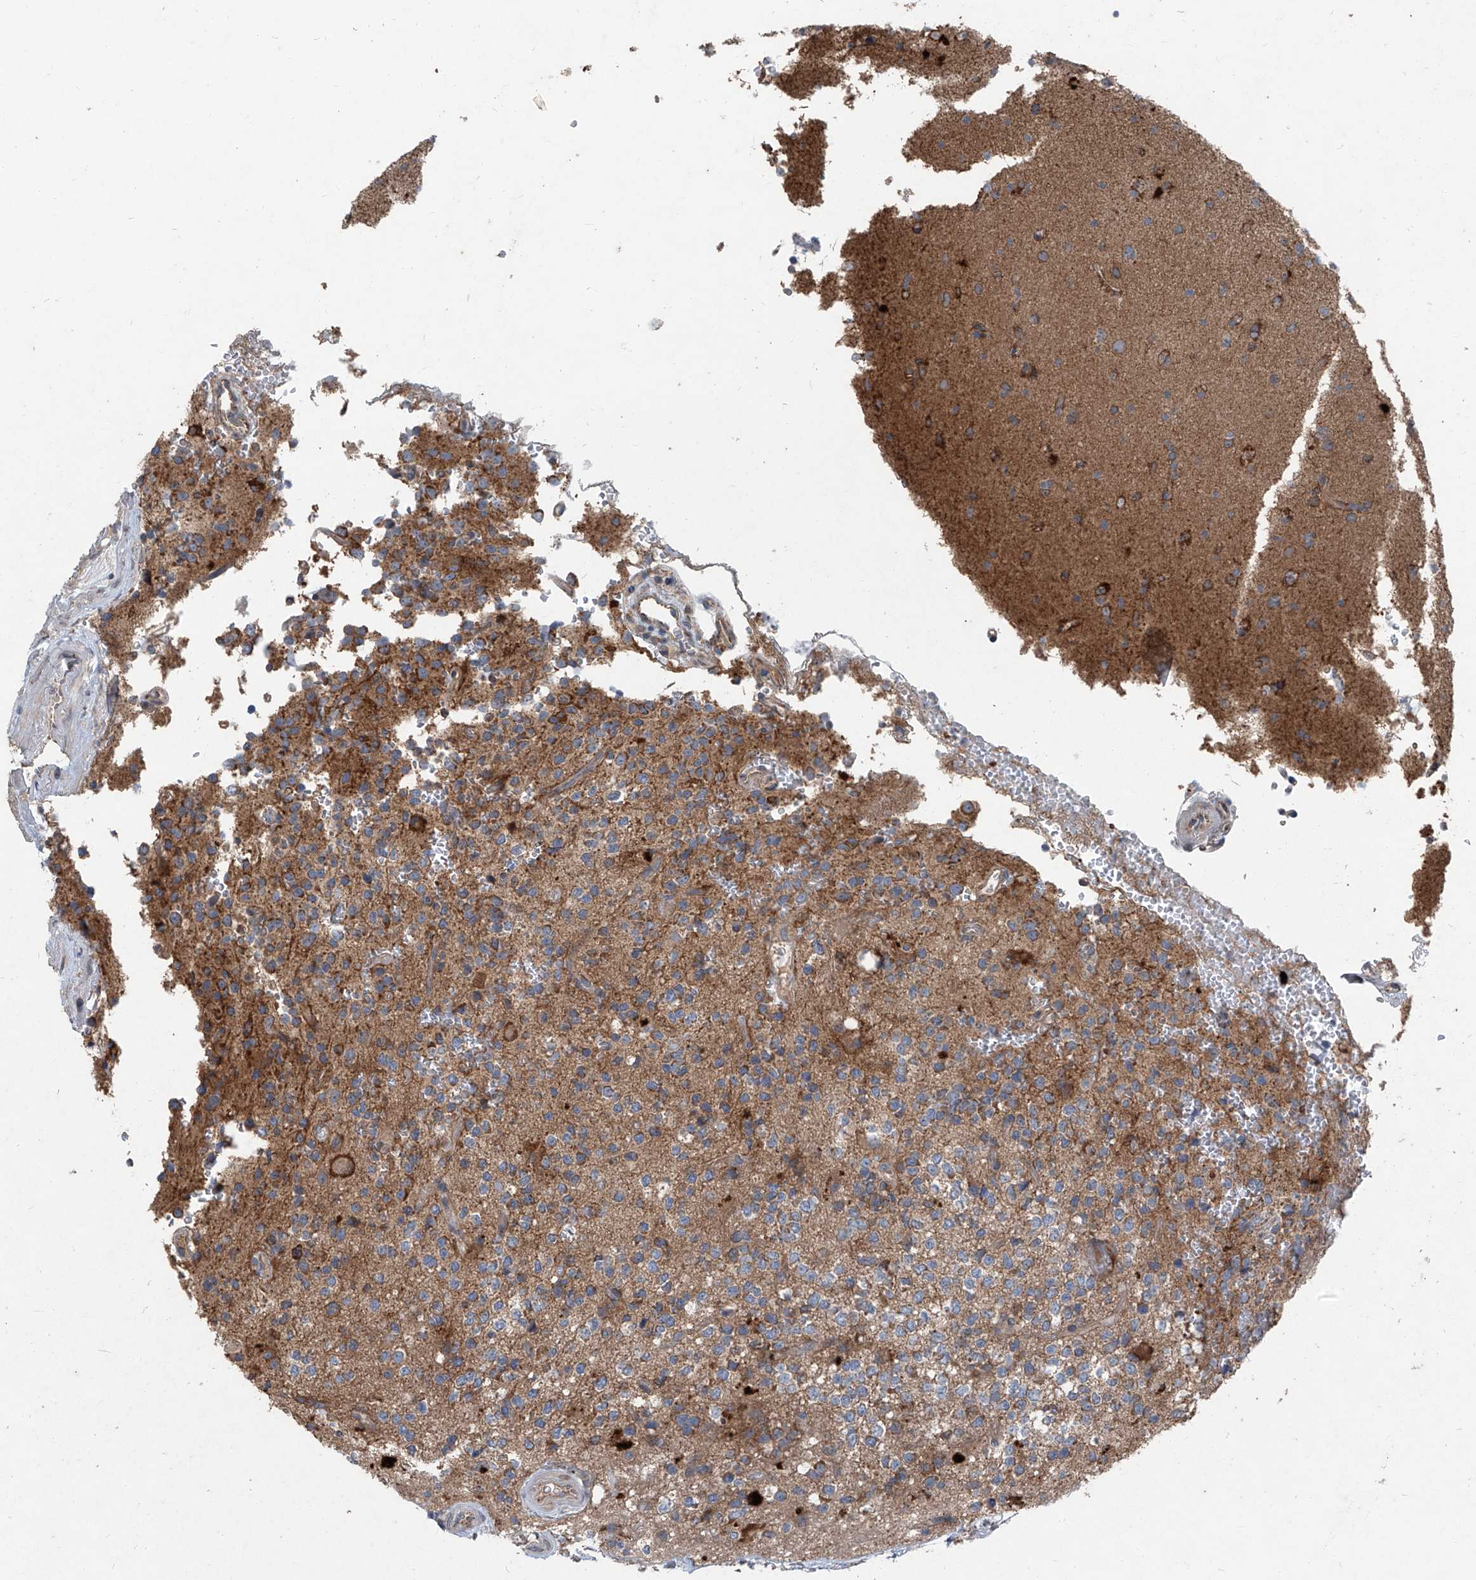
{"staining": {"intensity": "negative", "quantity": "none", "location": "none"}, "tissue": "glioma", "cell_type": "Tumor cells", "image_type": "cancer", "snomed": [{"axis": "morphology", "description": "Glioma, malignant, High grade"}, {"axis": "topography", "description": "Brain"}], "caption": "The image reveals no staining of tumor cells in glioma.", "gene": "FOXRED2", "patient": {"sex": "female", "age": 62}}